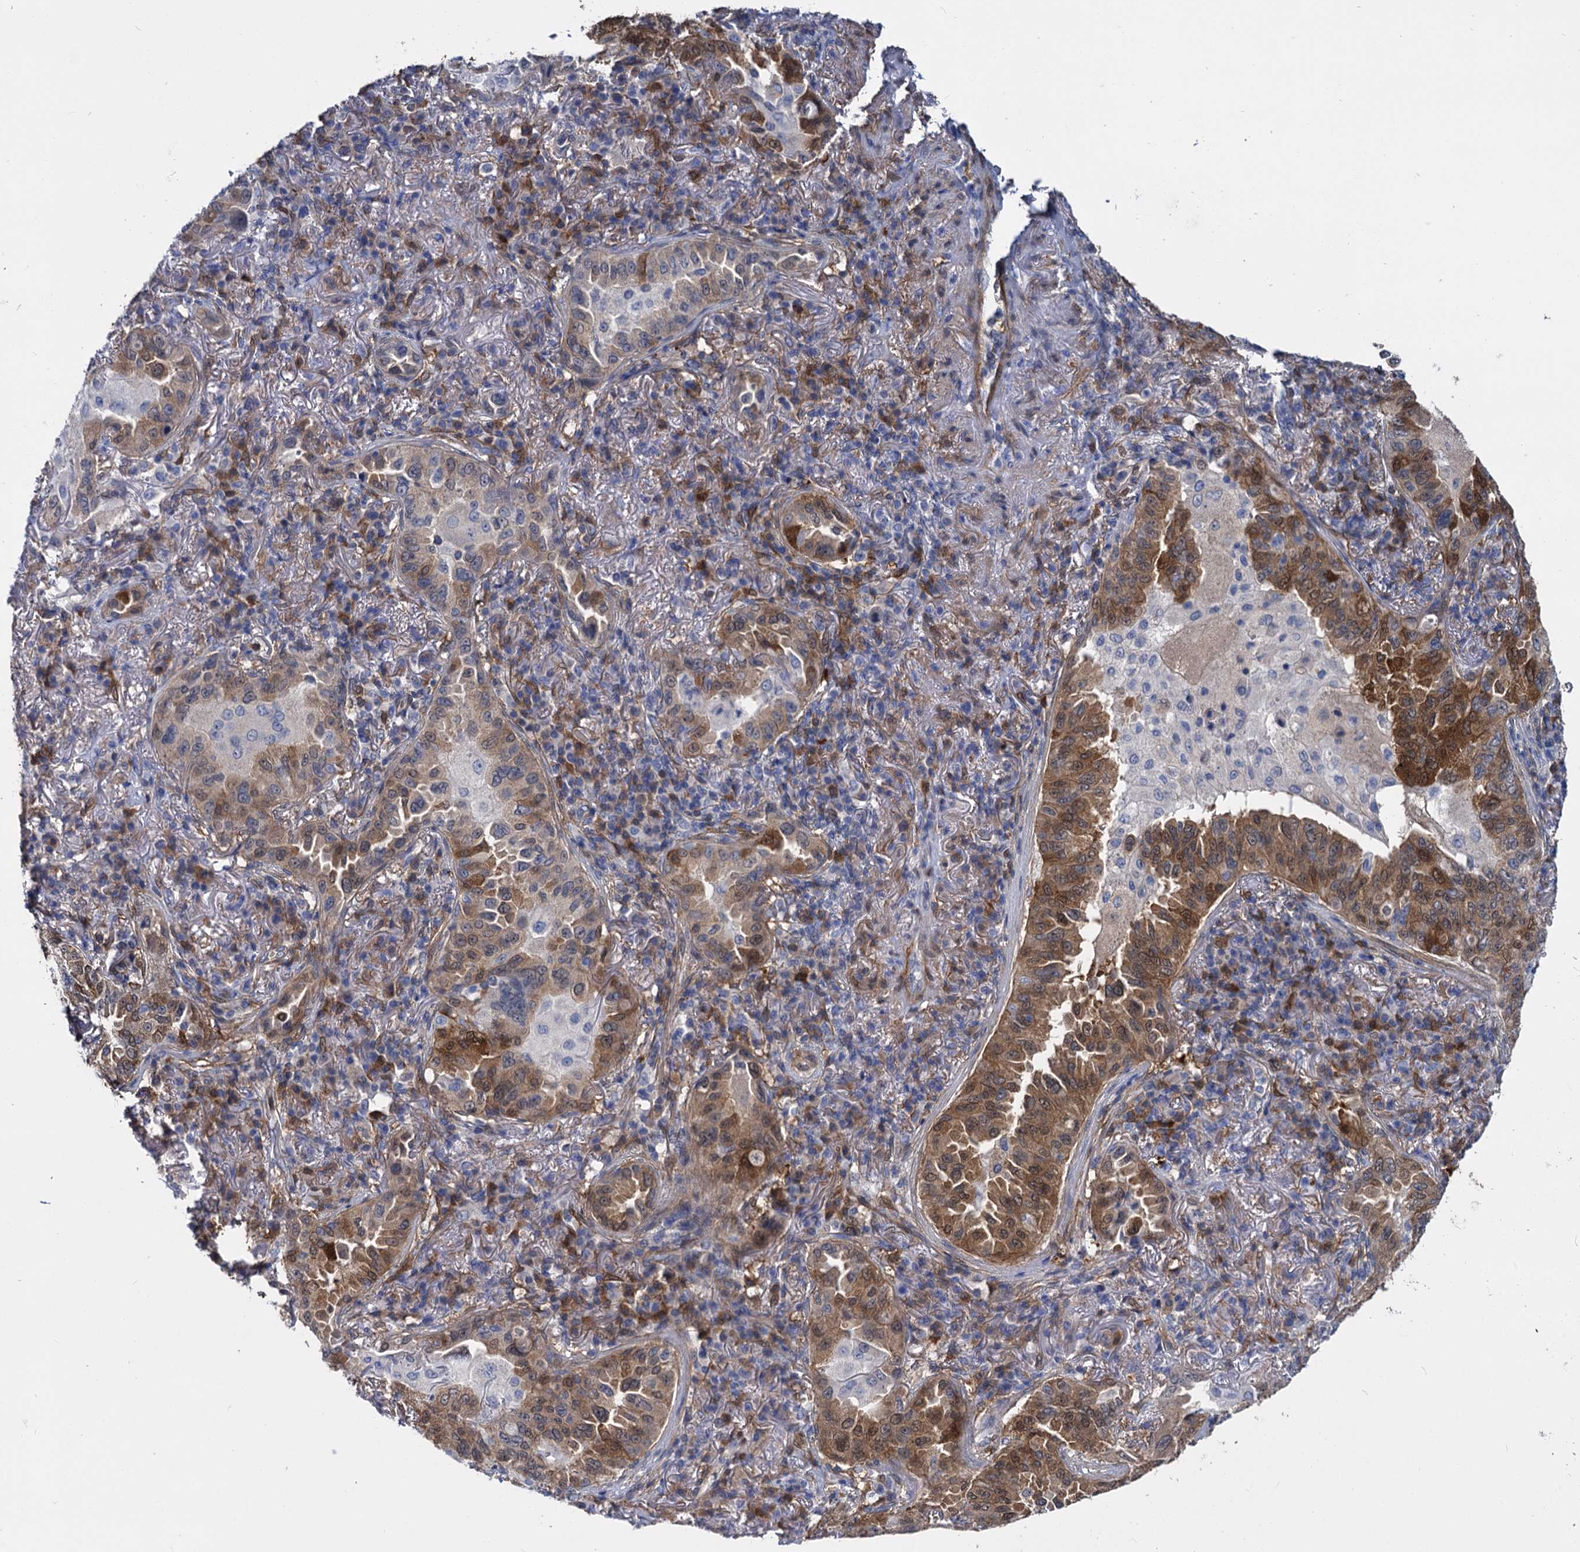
{"staining": {"intensity": "moderate", "quantity": ">75%", "location": "cytoplasmic/membranous"}, "tissue": "lung cancer", "cell_type": "Tumor cells", "image_type": "cancer", "snomed": [{"axis": "morphology", "description": "Adenocarcinoma, NOS"}, {"axis": "topography", "description": "Lung"}], "caption": "Lung cancer (adenocarcinoma) stained with immunohistochemistry displays moderate cytoplasmic/membranous expression in approximately >75% of tumor cells.", "gene": "GSTM3", "patient": {"sex": "female", "age": 69}}